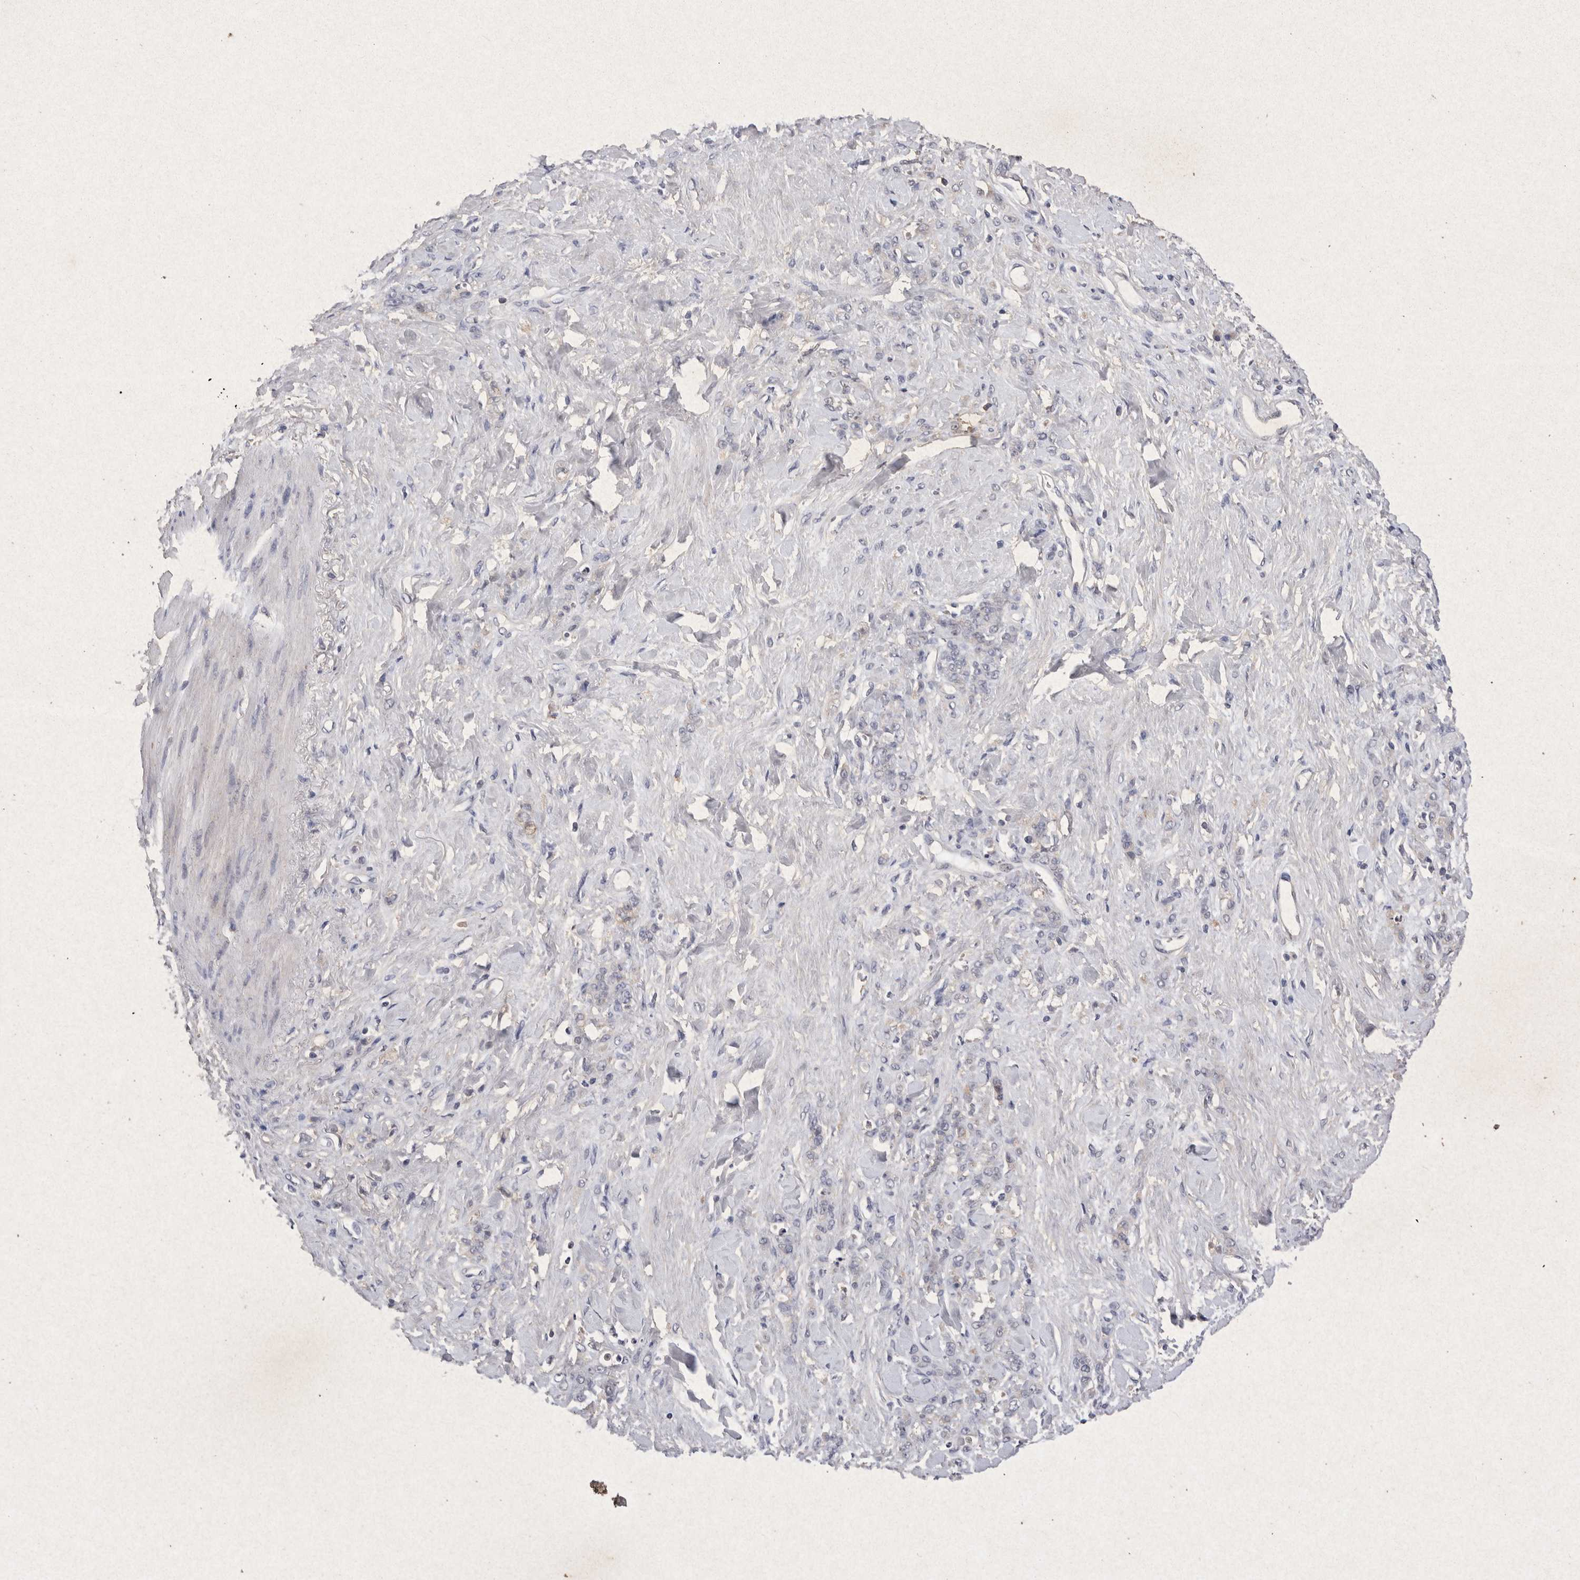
{"staining": {"intensity": "negative", "quantity": "none", "location": "none"}, "tissue": "stomach cancer", "cell_type": "Tumor cells", "image_type": "cancer", "snomed": [{"axis": "morphology", "description": "Adenocarcinoma, NOS"}, {"axis": "topography", "description": "Stomach"}], "caption": "Micrograph shows no significant protein staining in tumor cells of stomach cancer. Nuclei are stained in blue.", "gene": "RASSF3", "patient": {"sex": "male", "age": 82}}